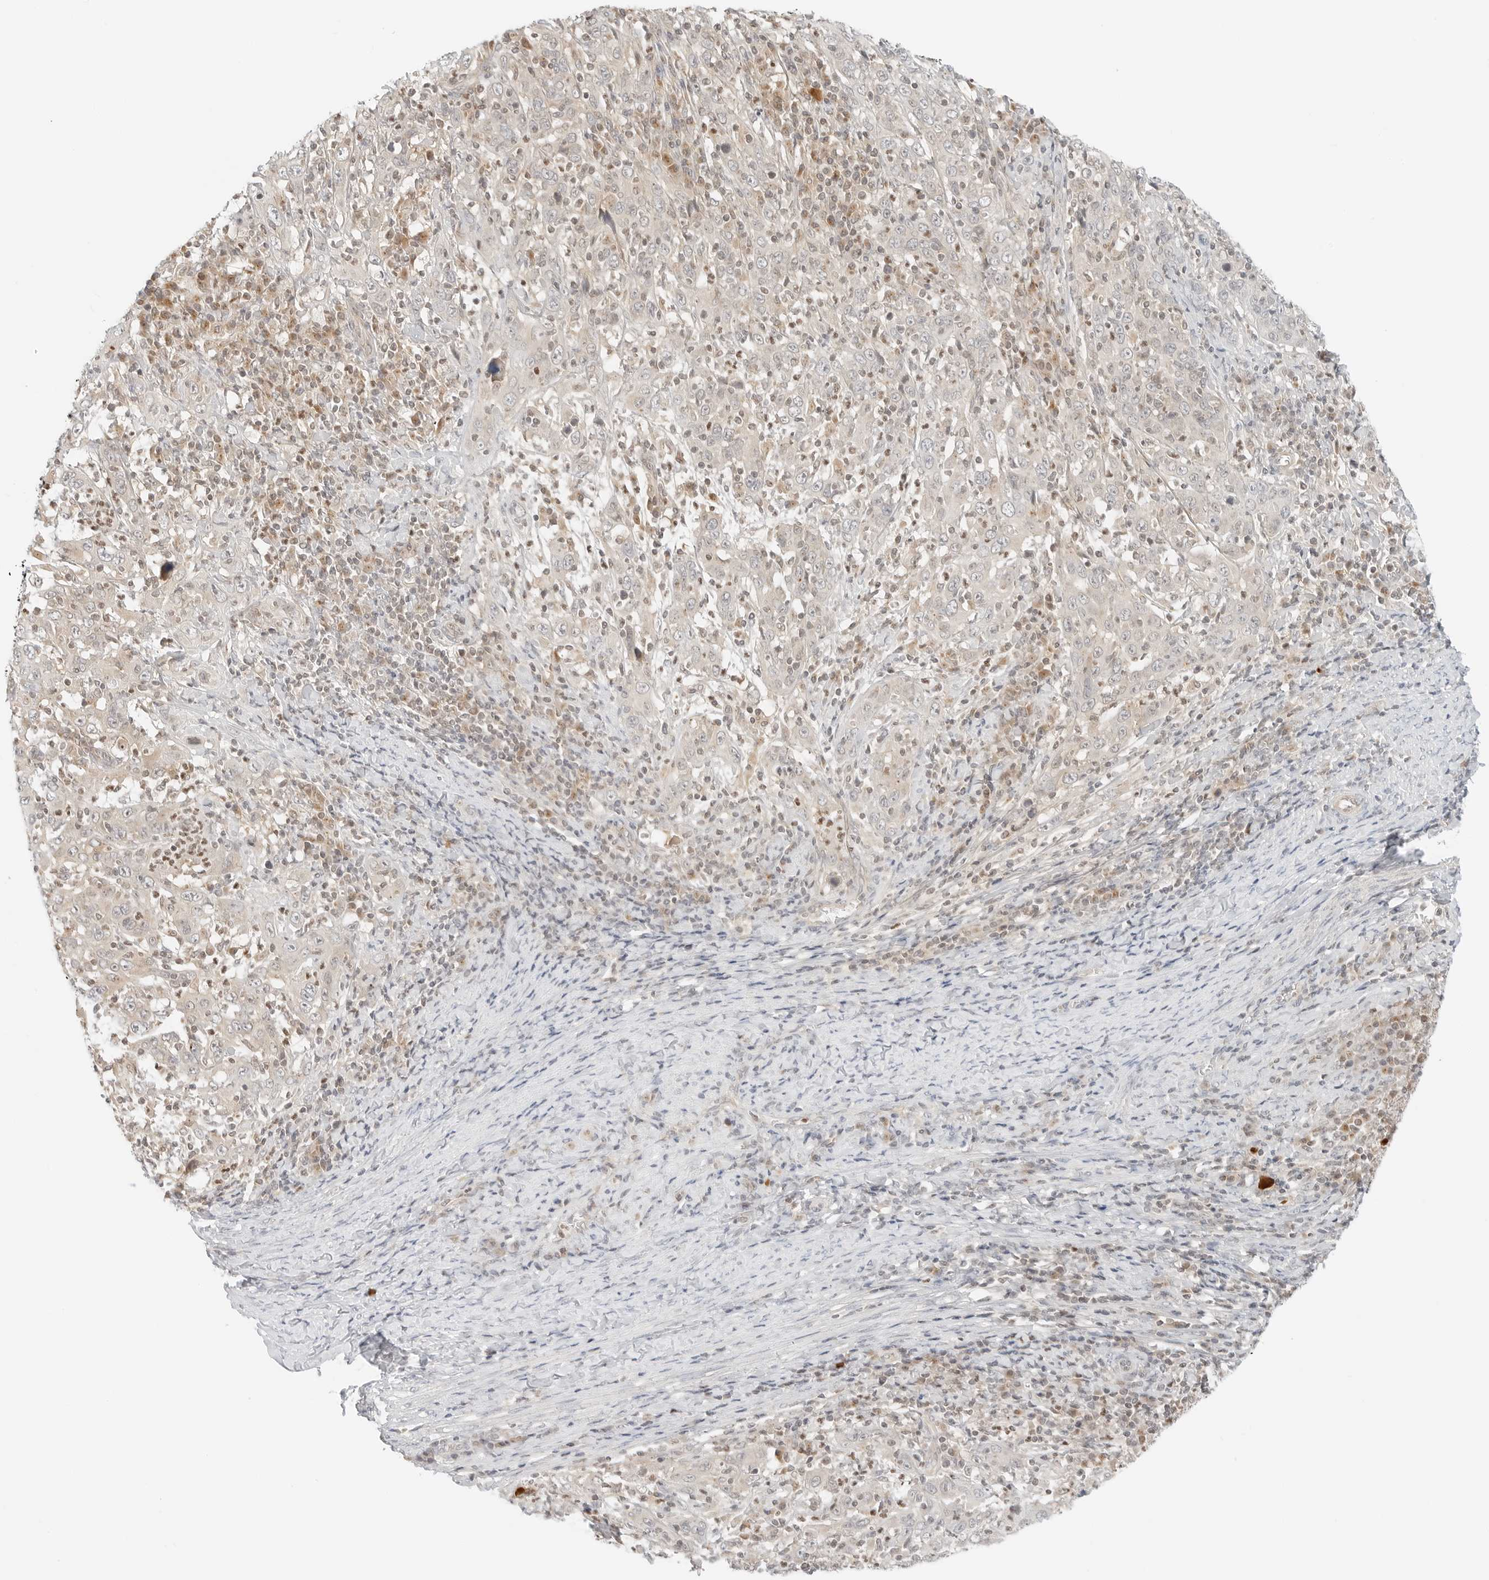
{"staining": {"intensity": "weak", "quantity": "<25%", "location": "cytoplasmic/membranous"}, "tissue": "cervical cancer", "cell_type": "Tumor cells", "image_type": "cancer", "snomed": [{"axis": "morphology", "description": "Squamous cell carcinoma, NOS"}, {"axis": "topography", "description": "Cervix"}], "caption": "This image is of cervical cancer (squamous cell carcinoma) stained with IHC to label a protein in brown with the nuclei are counter-stained blue. There is no expression in tumor cells.", "gene": "IQCC", "patient": {"sex": "female", "age": 46}}